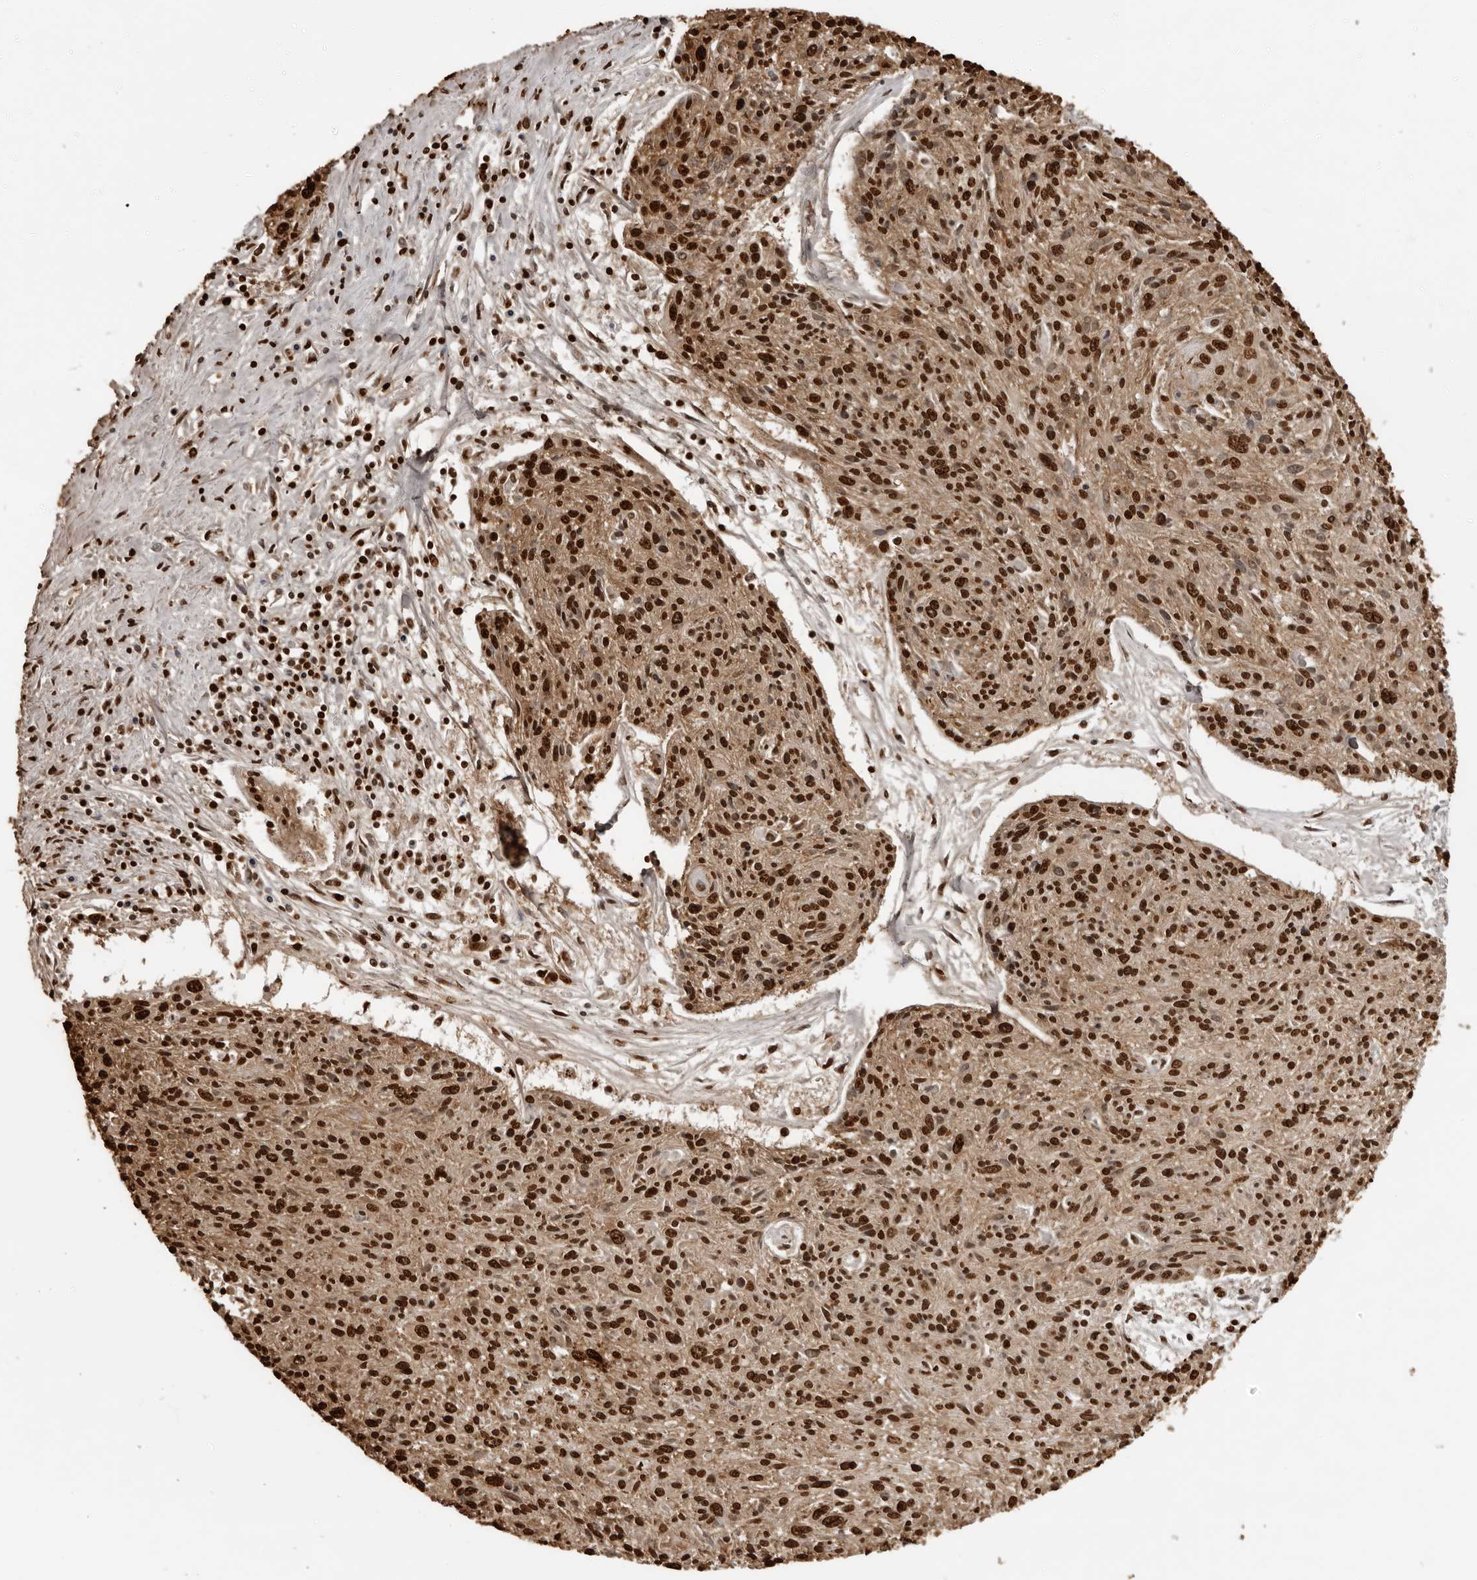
{"staining": {"intensity": "strong", "quantity": ">75%", "location": "nuclear"}, "tissue": "cervical cancer", "cell_type": "Tumor cells", "image_type": "cancer", "snomed": [{"axis": "morphology", "description": "Squamous cell carcinoma, NOS"}, {"axis": "topography", "description": "Cervix"}], "caption": "Strong nuclear positivity for a protein is seen in about >75% of tumor cells of squamous cell carcinoma (cervical) using immunohistochemistry (IHC).", "gene": "ZFP91", "patient": {"sex": "female", "age": 51}}